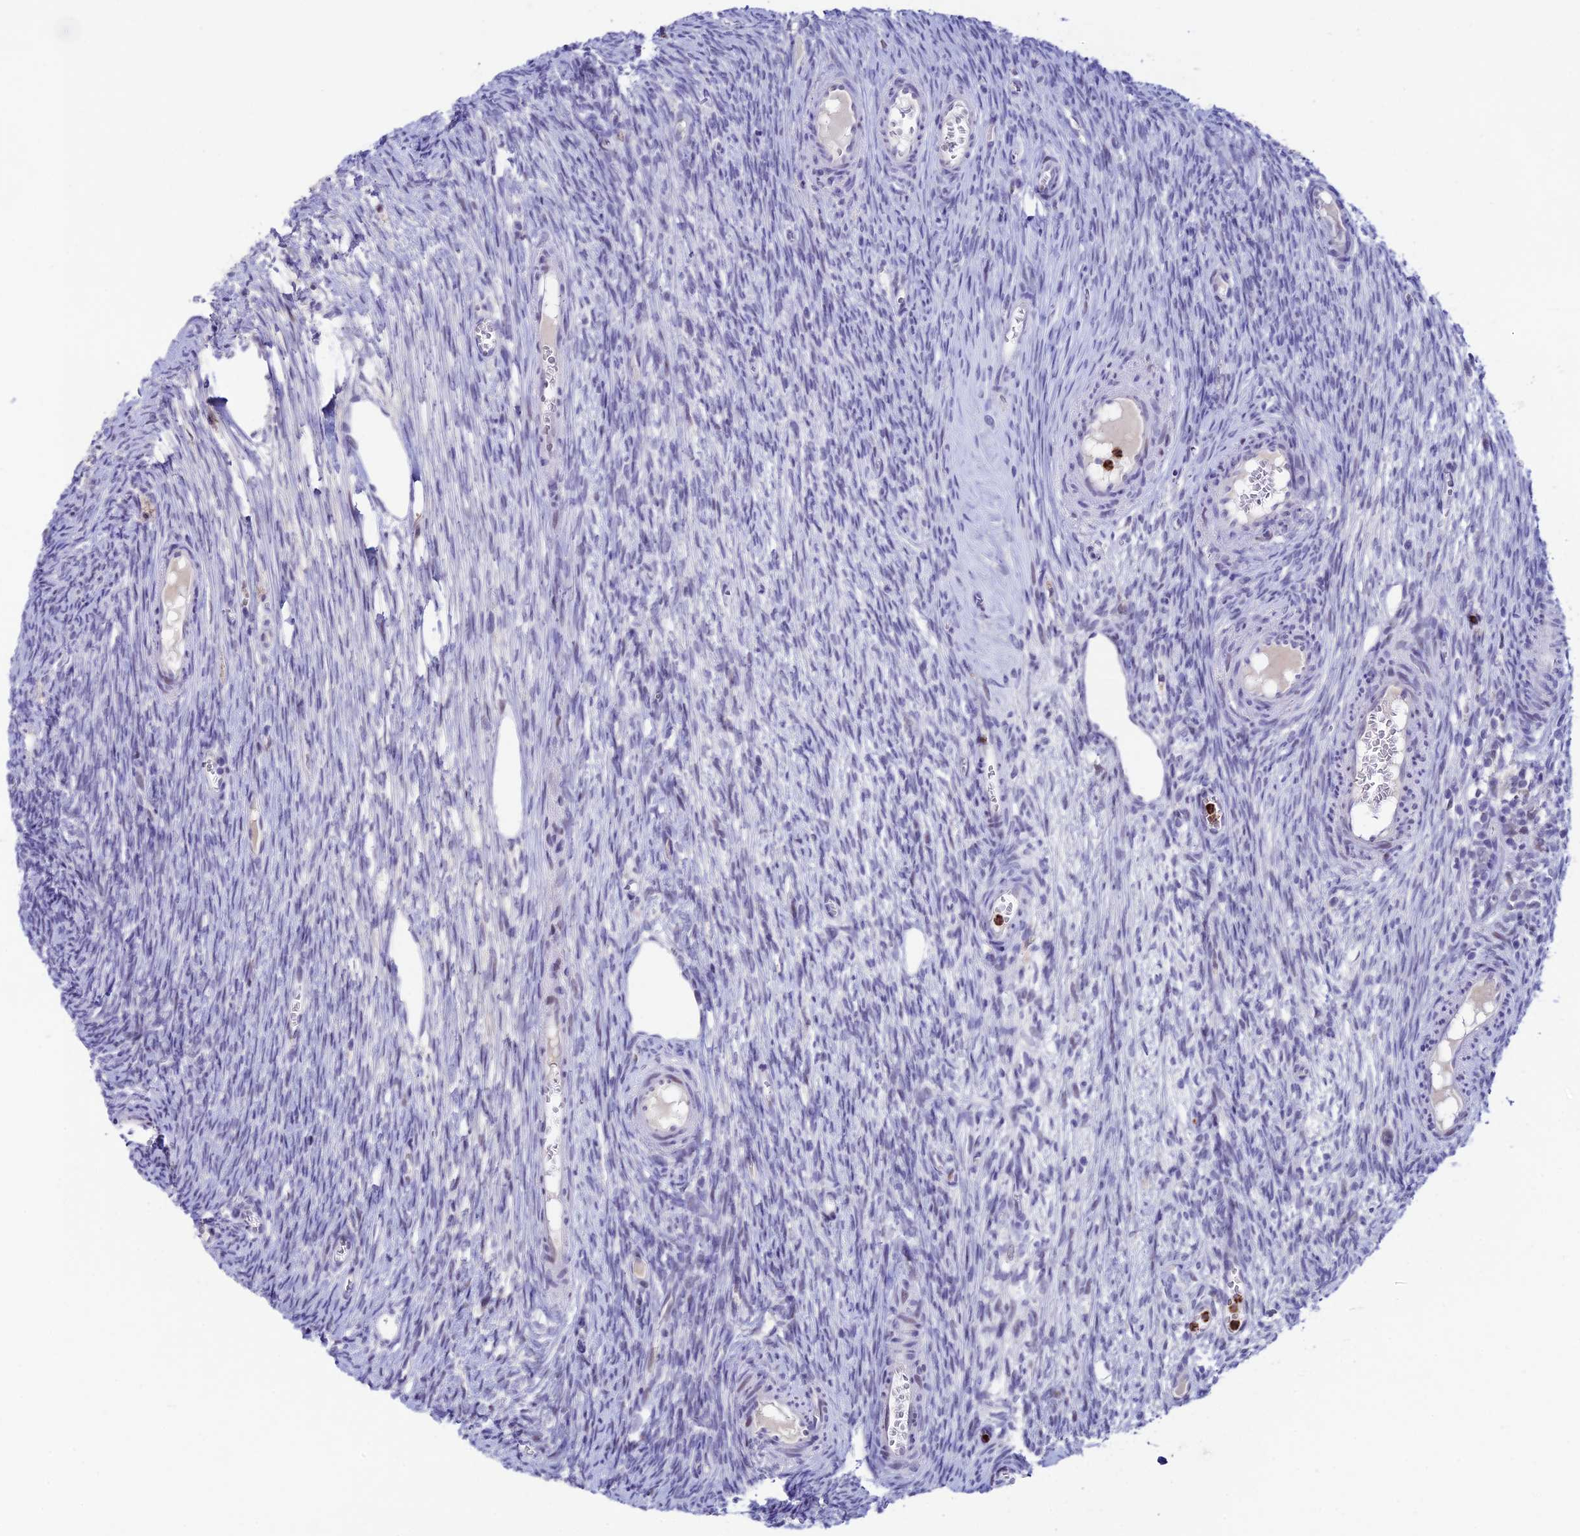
{"staining": {"intensity": "negative", "quantity": "none", "location": "none"}, "tissue": "ovary", "cell_type": "Follicle cells", "image_type": "normal", "snomed": [{"axis": "morphology", "description": "Normal tissue, NOS"}, {"axis": "topography", "description": "Ovary"}], "caption": "This is an immunohistochemistry histopathology image of normal human ovary. There is no positivity in follicle cells.", "gene": "MFSD2B", "patient": {"sex": "female", "age": 44}}